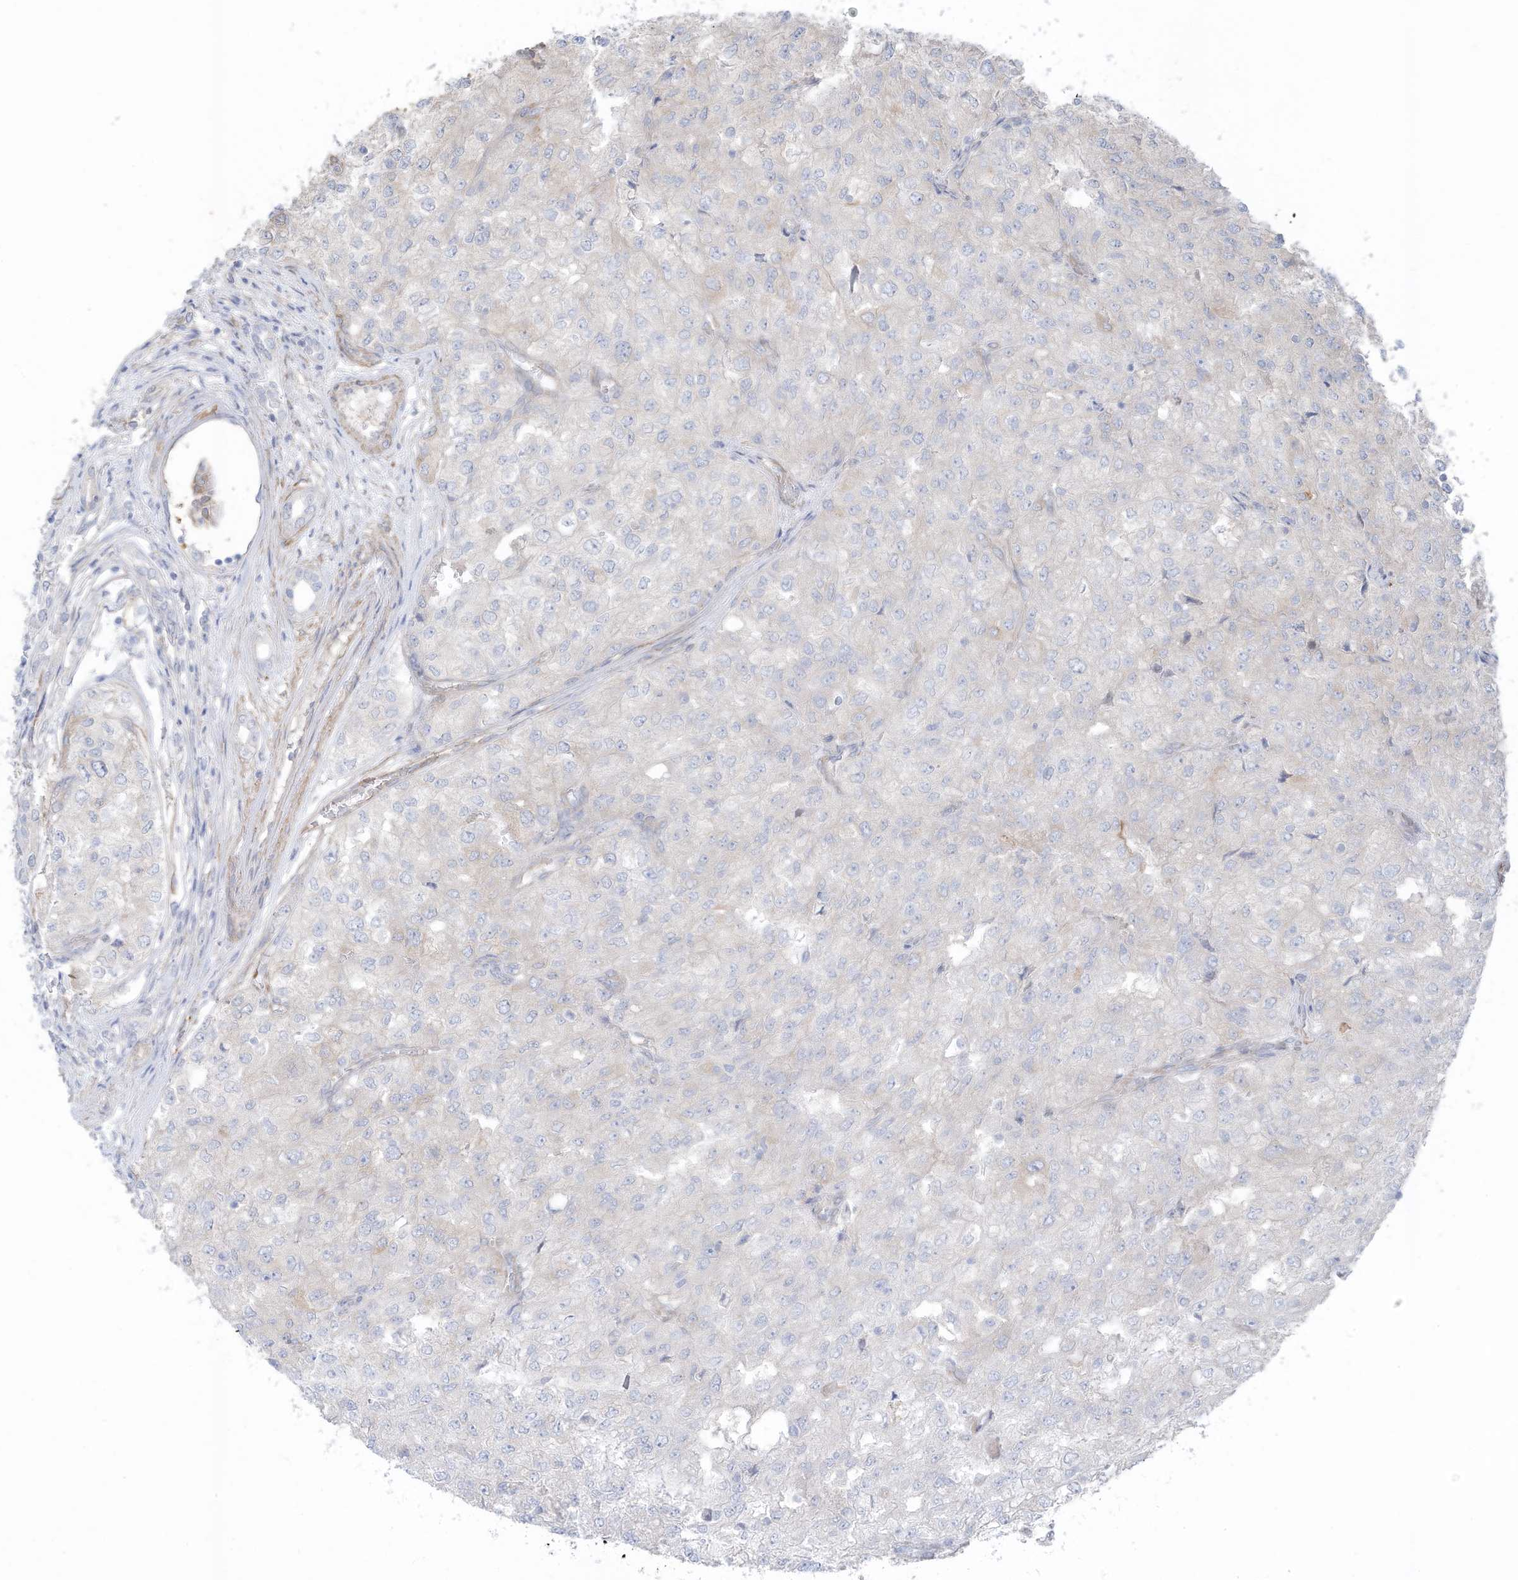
{"staining": {"intensity": "negative", "quantity": "none", "location": "none"}, "tissue": "renal cancer", "cell_type": "Tumor cells", "image_type": "cancer", "snomed": [{"axis": "morphology", "description": "Adenocarcinoma, NOS"}, {"axis": "topography", "description": "Kidney"}], "caption": "IHC of human renal adenocarcinoma displays no expression in tumor cells. (DAB immunohistochemistry (IHC), high magnification).", "gene": "SLC17A7", "patient": {"sex": "female", "age": 54}}